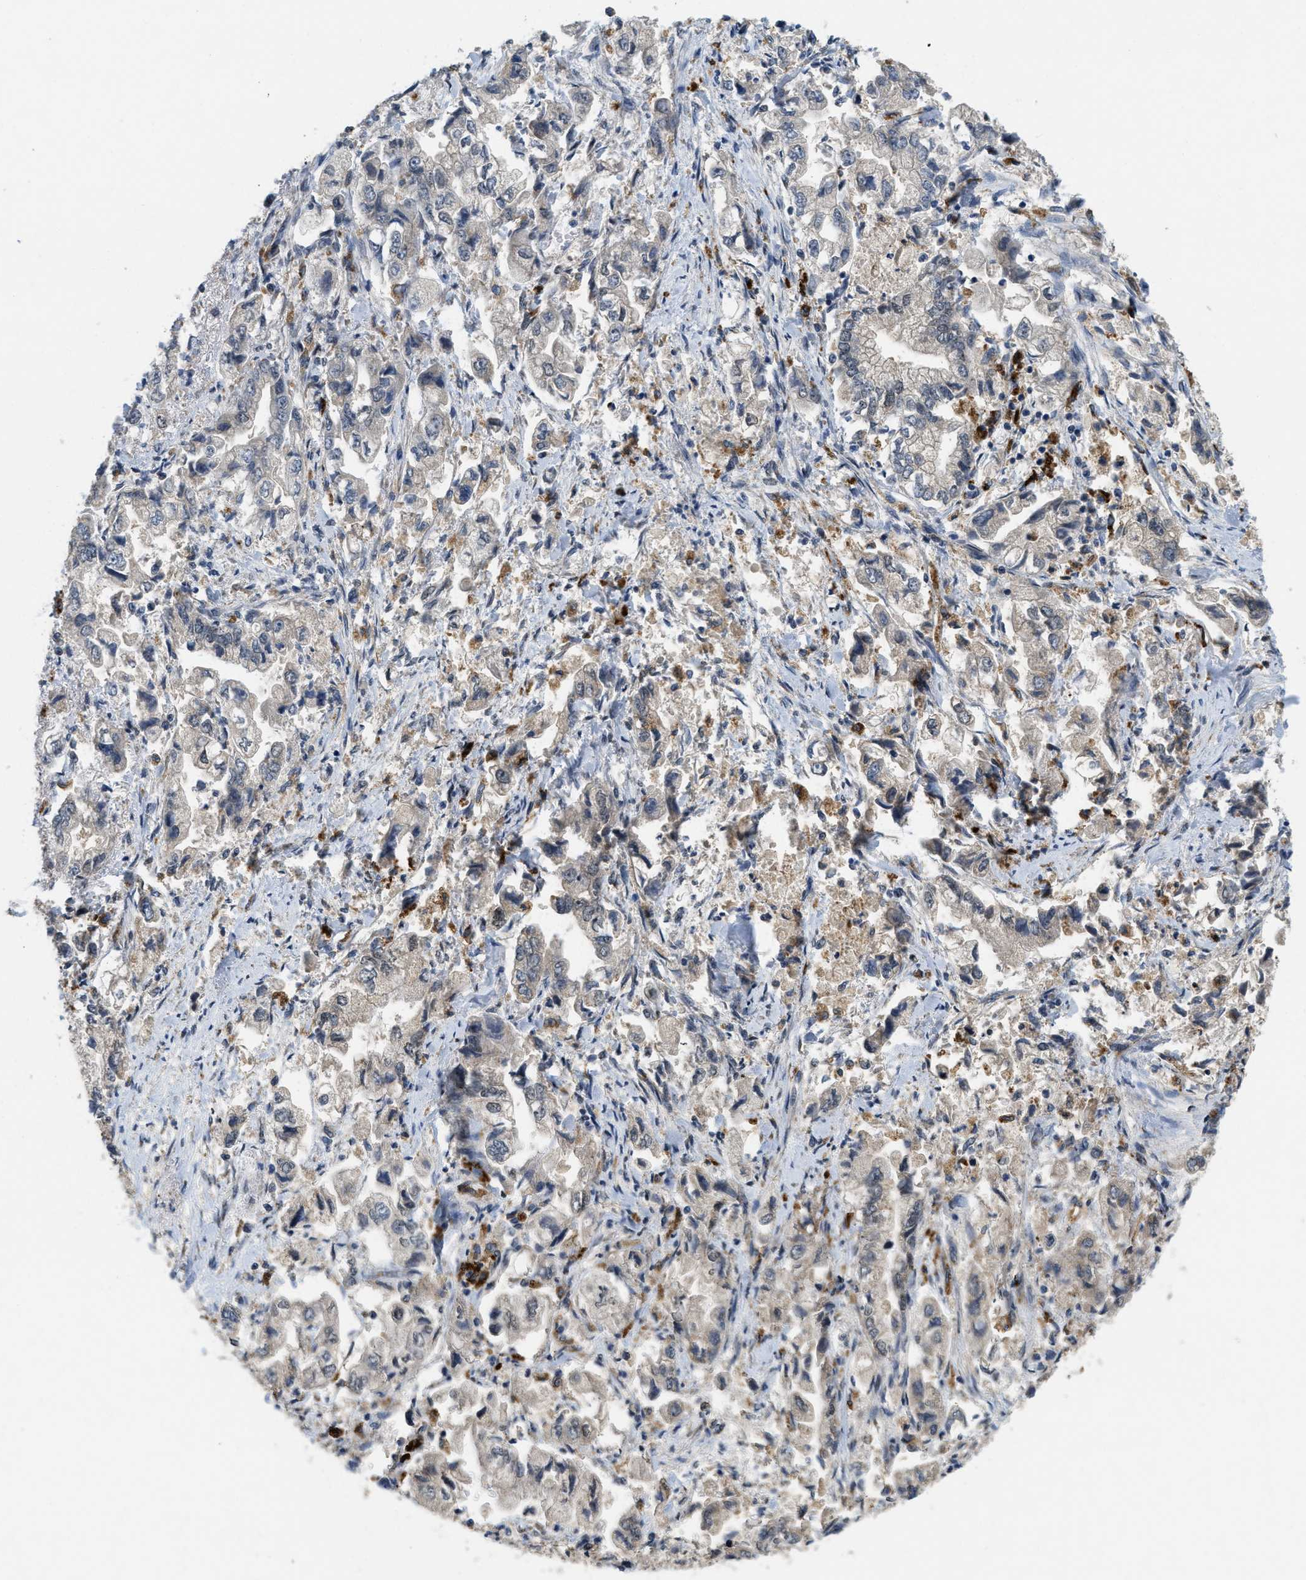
{"staining": {"intensity": "negative", "quantity": "none", "location": "none"}, "tissue": "stomach cancer", "cell_type": "Tumor cells", "image_type": "cancer", "snomed": [{"axis": "morphology", "description": "Normal tissue, NOS"}, {"axis": "morphology", "description": "Adenocarcinoma, NOS"}, {"axis": "topography", "description": "Stomach"}], "caption": "Stomach cancer stained for a protein using IHC displays no positivity tumor cells.", "gene": "BMPR2", "patient": {"sex": "male", "age": 62}}